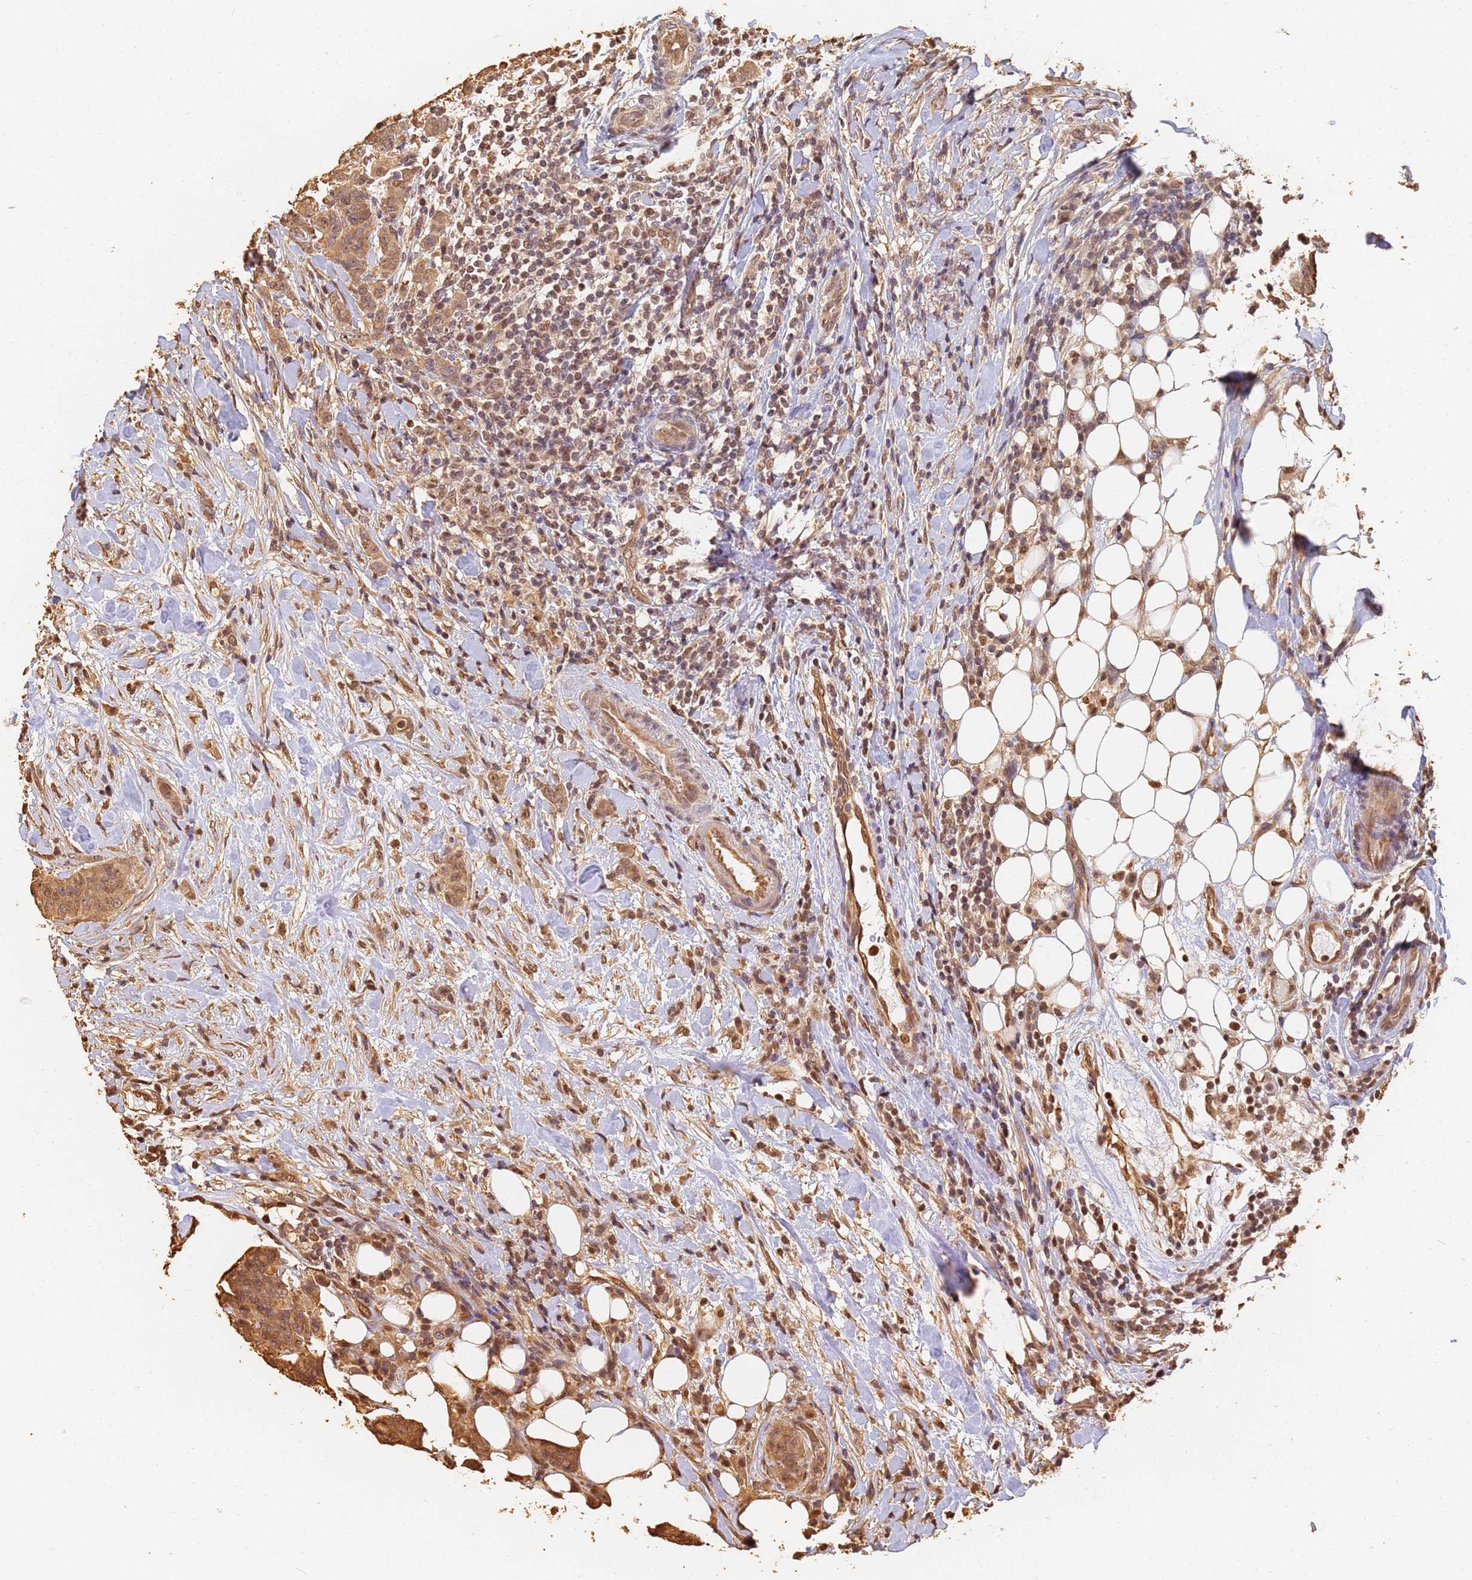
{"staining": {"intensity": "moderate", "quantity": ">75%", "location": "cytoplasmic/membranous,nuclear"}, "tissue": "breast cancer", "cell_type": "Tumor cells", "image_type": "cancer", "snomed": [{"axis": "morphology", "description": "Duct carcinoma"}, {"axis": "topography", "description": "Breast"}], "caption": "An immunohistochemistry (IHC) photomicrograph of tumor tissue is shown. Protein staining in brown shows moderate cytoplasmic/membranous and nuclear positivity in intraductal carcinoma (breast) within tumor cells.", "gene": "JAK2", "patient": {"sex": "female", "age": 40}}